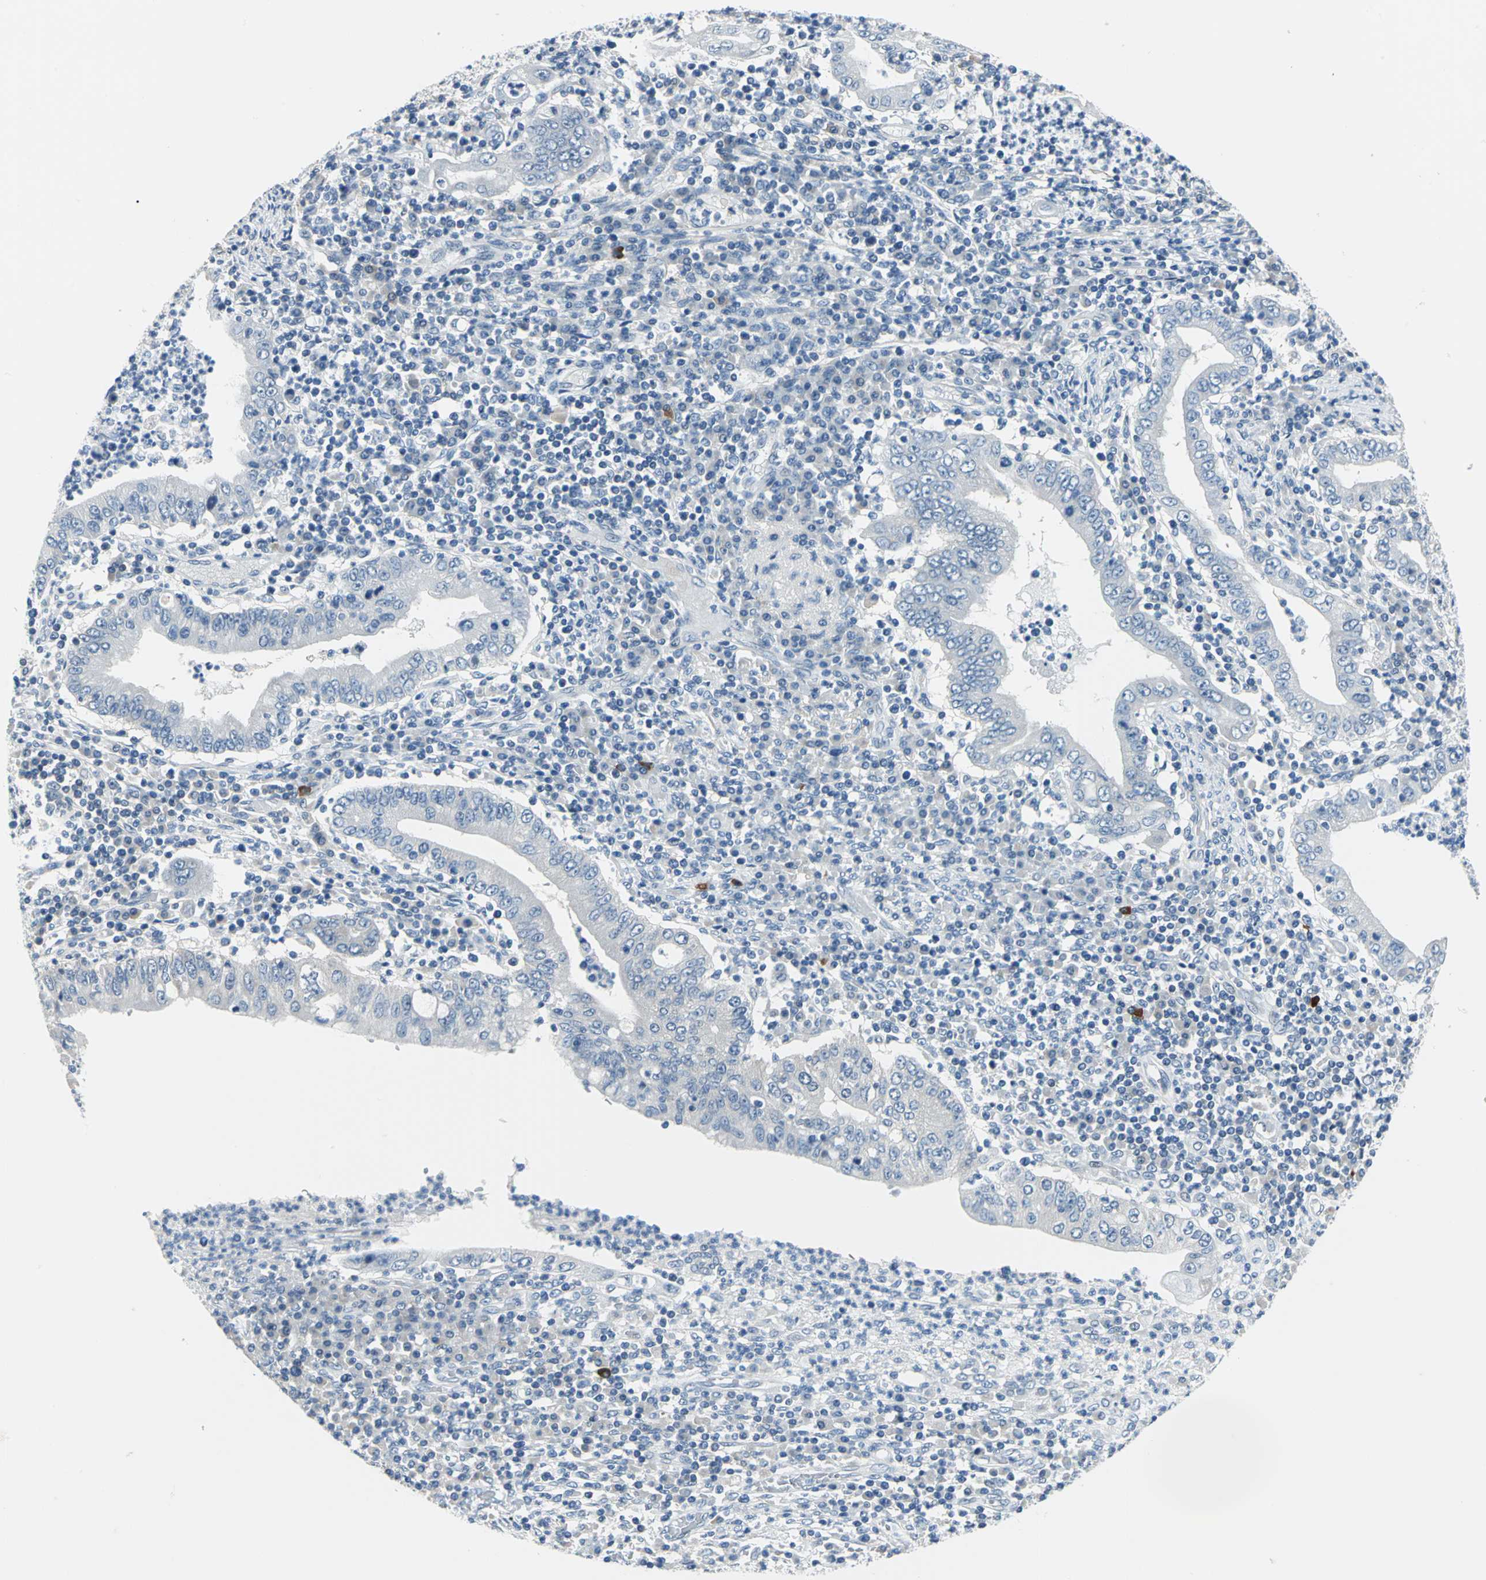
{"staining": {"intensity": "negative", "quantity": "none", "location": "none"}, "tissue": "stomach cancer", "cell_type": "Tumor cells", "image_type": "cancer", "snomed": [{"axis": "morphology", "description": "Normal tissue, NOS"}, {"axis": "morphology", "description": "Adenocarcinoma, NOS"}, {"axis": "topography", "description": "Esophagus"}, {"axis": "topography", "description": "Stomach, upper"}, {"axis": "topography", "description": "Peripheral nerve tissue"}], "caption": "This is an IHC histopathology image of human stomach cancer. There is no positivity in tumor cells.", "gene": "ZNF415", "patient": {"sex": "male", "age": 62}}